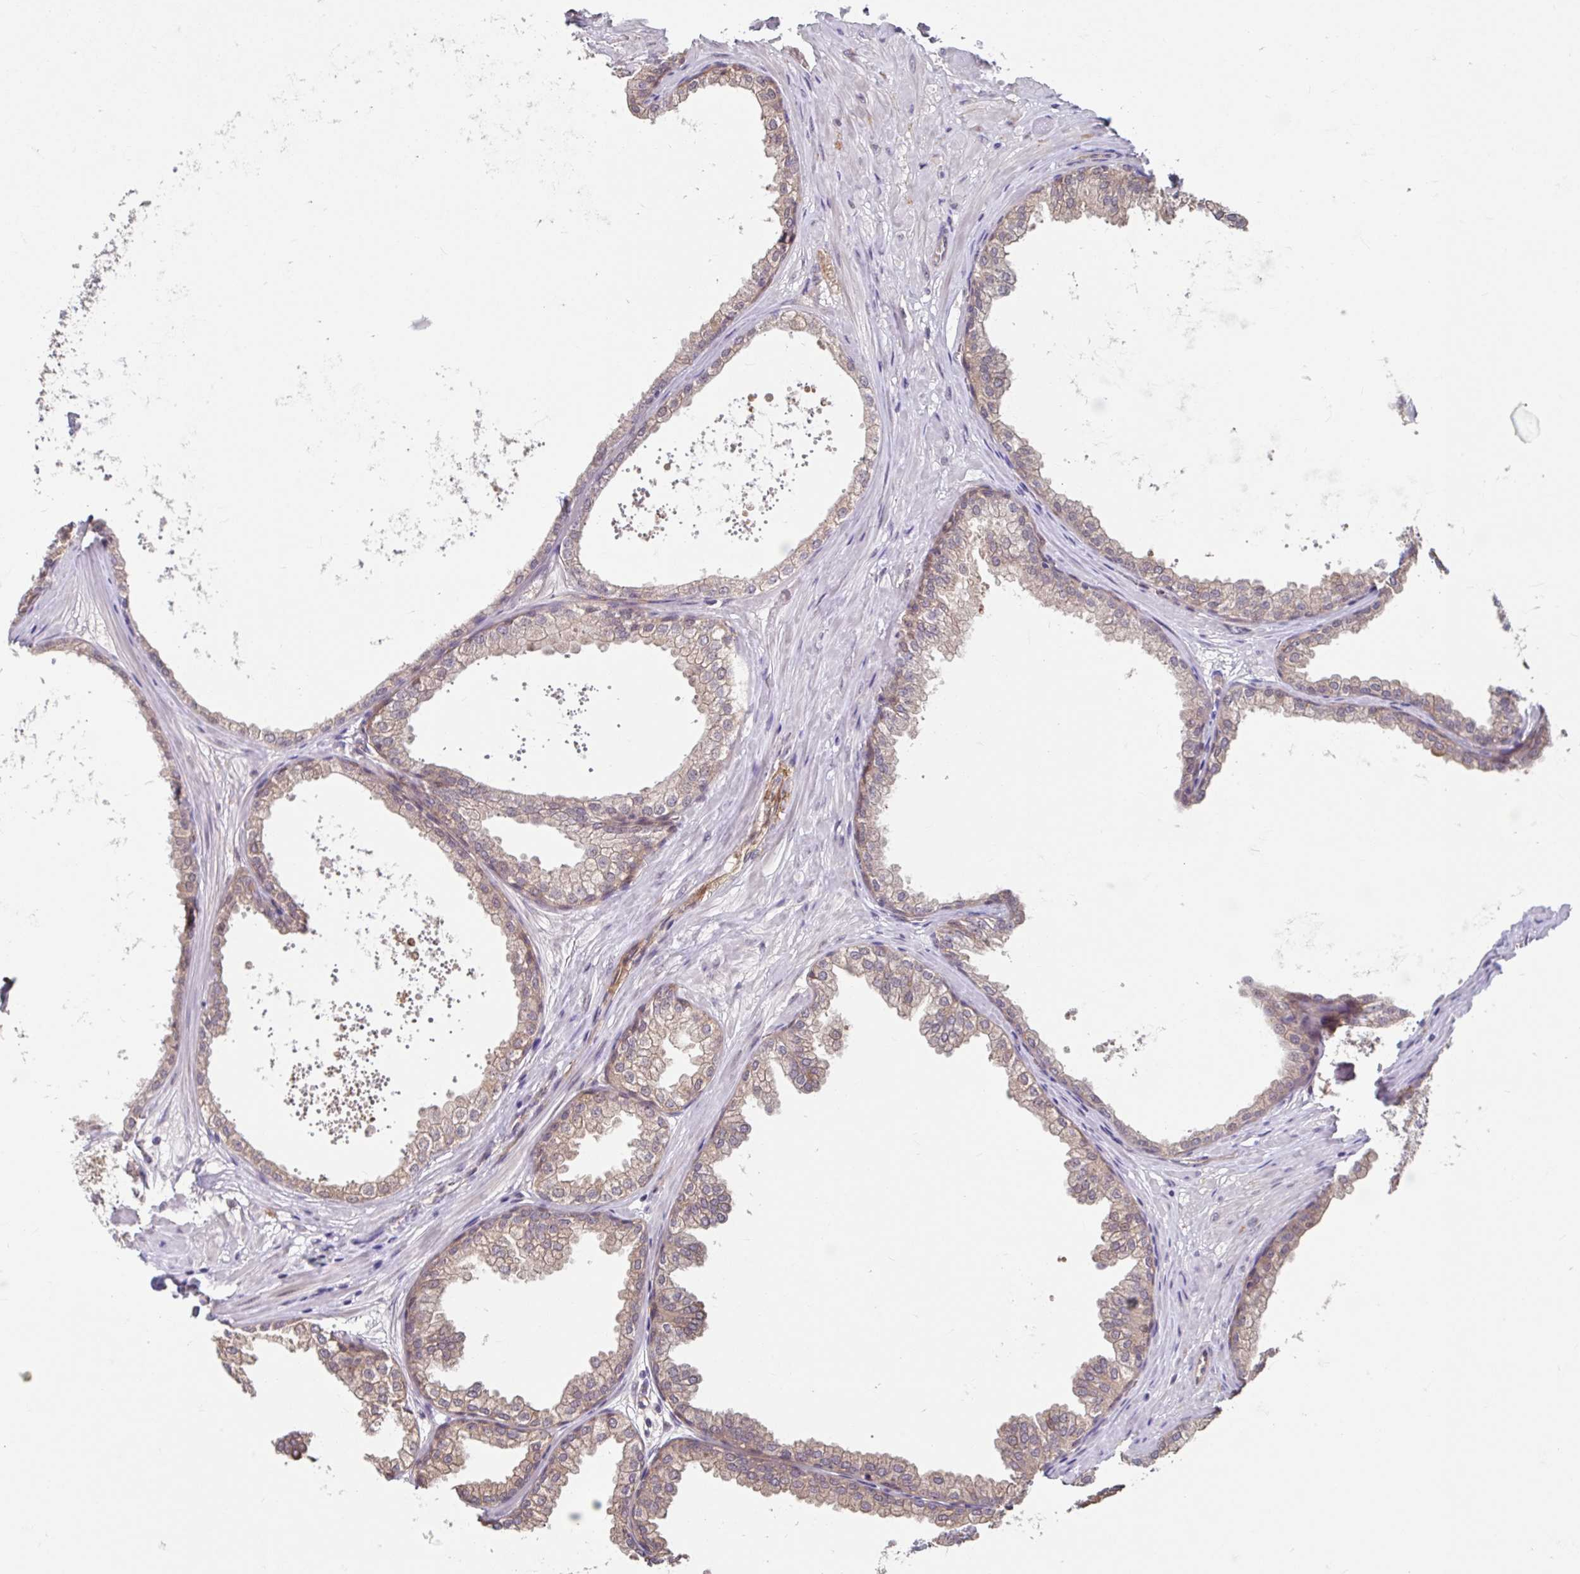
{"staining": {"intensity": "weak", "quantity": "25%-75%", "location": "cytoplasmic/membranous"}, "tissue": "prostate", "cell_type": "Glandular cells", "image_type": "normal", "snomed": [{"axis": "morphology", "description": "Normal tissue, NOS"}, {"axis": "topography", "description": "Prostate"}], "caption": "A histopathology image of prostate stained for a protein demonstrates weak cytoplasmic/membranous brown staining in glandular cells.", "gene": "STYXL1", "patient": {"sex": "male", "age": 37}}